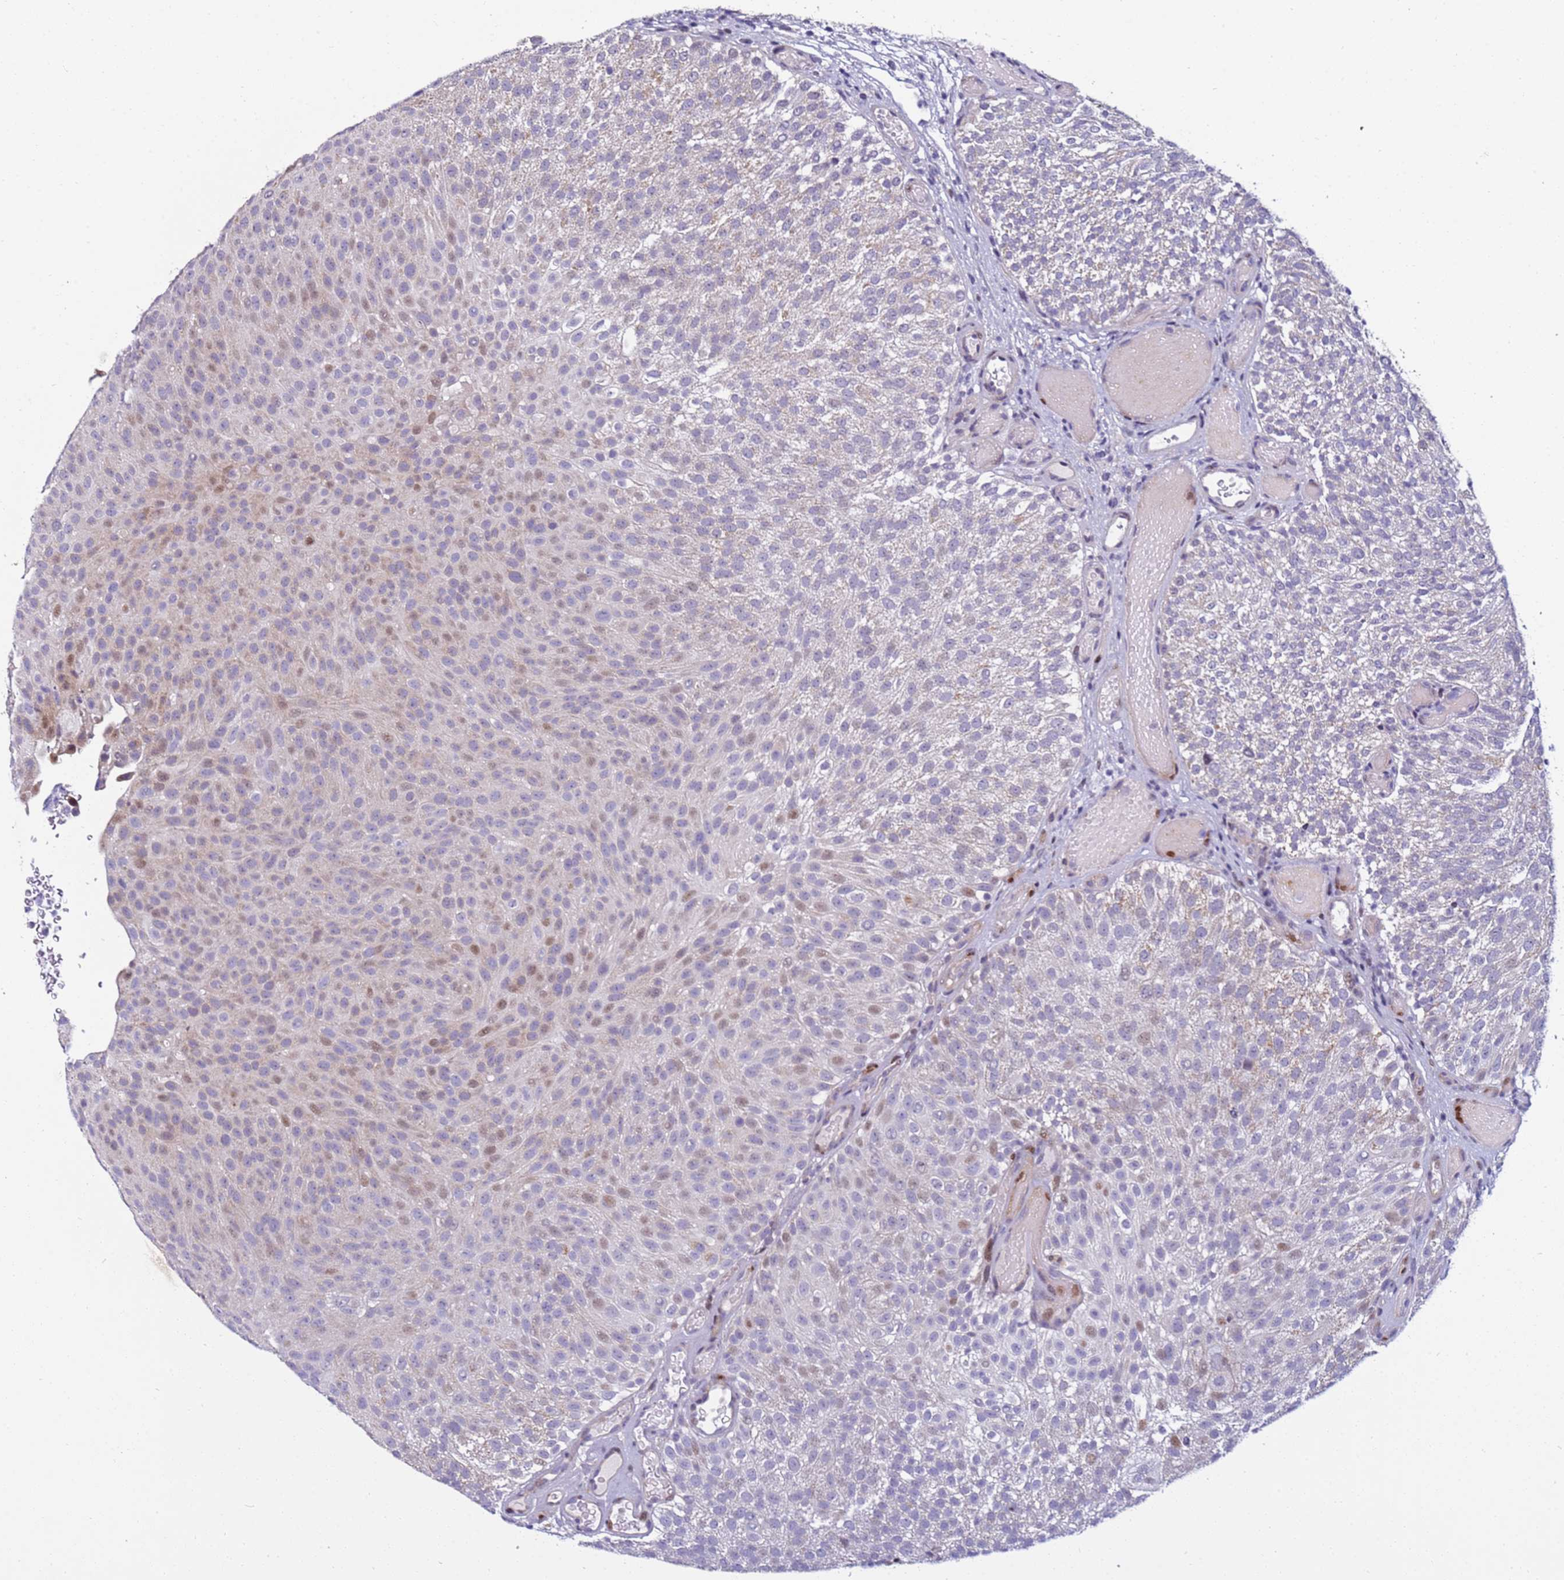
{"staining": {"intensity": "moderate", "quantity": "<25%", "location": "nuclear"}, "tissue": "urothelial cancer", "cell_type": "Tumor cells", "image_type": "cancer", "snomed": [{"axis": "morphology", "description": "Urothelial carcinoma, Low grade"}, {"axis": "topography", "description": "Urinary bladder"}], "caption": "An immunohistochemistry (IHC) histopathology image of neoplastic tissue is shown. Protein staining in brown shows moderate nuclear positivity in urothelial cancer within tumor cells.", "gene": "WBP11", "patient": {"sex": "male", "age": 78}}